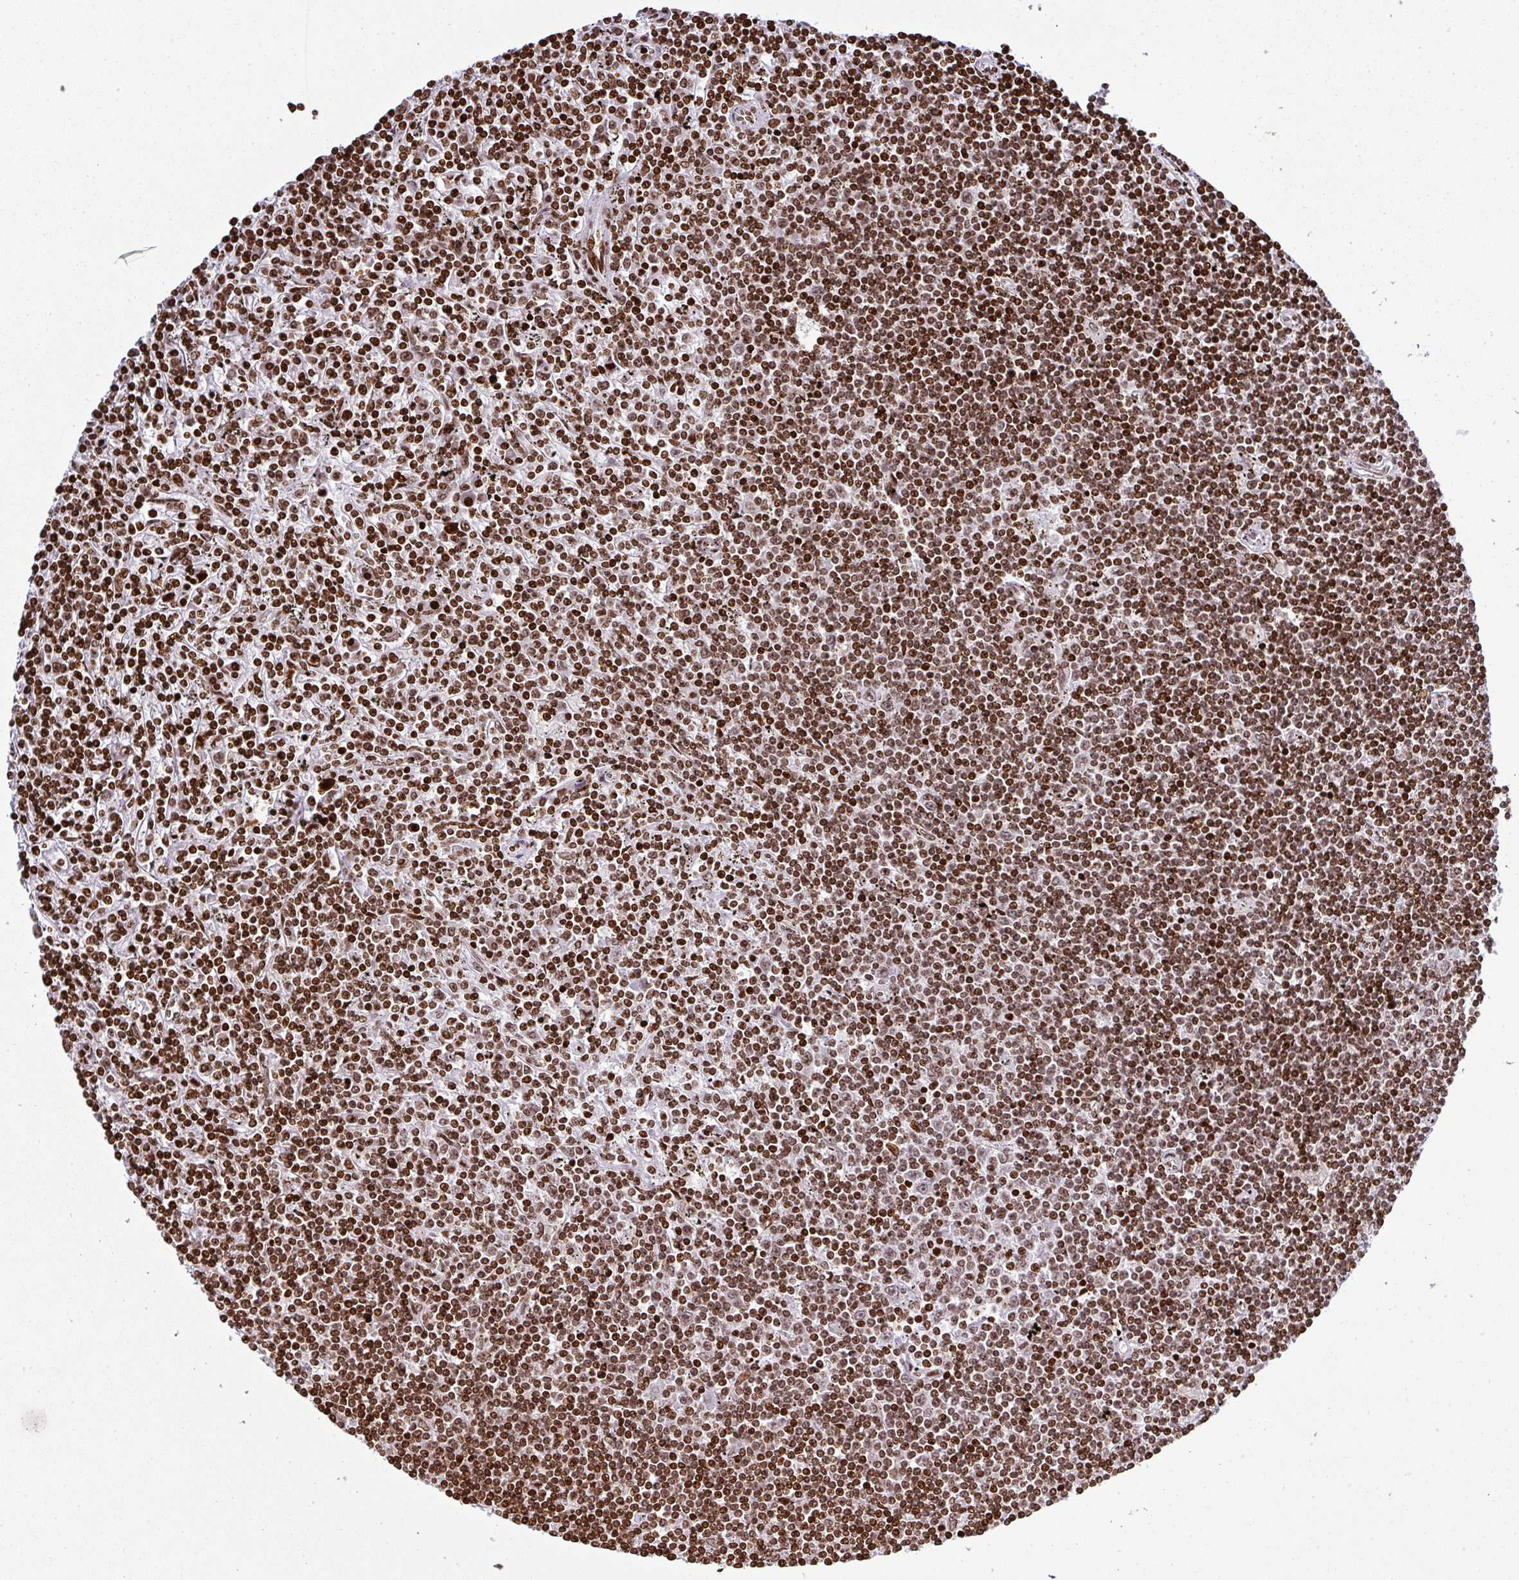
{"staining": {"intensity": "strong", "quantity": ">75%", "location": "nuclear"}, "tissue": "lymphoma", "cell_type": "Tumor cells", "image_type": "cancer", "snomed": [{"axis": "morphology", "description": "Malignant lymphoma, non-Hodgkin's type, Low grade"}, {"axis": "topography", "description": "Spleen"}], "caption": "IHC (DAB) staining of low-grade malignant lymphoma, non-Hodgkin's type reveals strong nuclear protein expression in about >75% of tumor cells.", "gene": "RASL11A", "patient": {"sex": "male", "age": 76}}